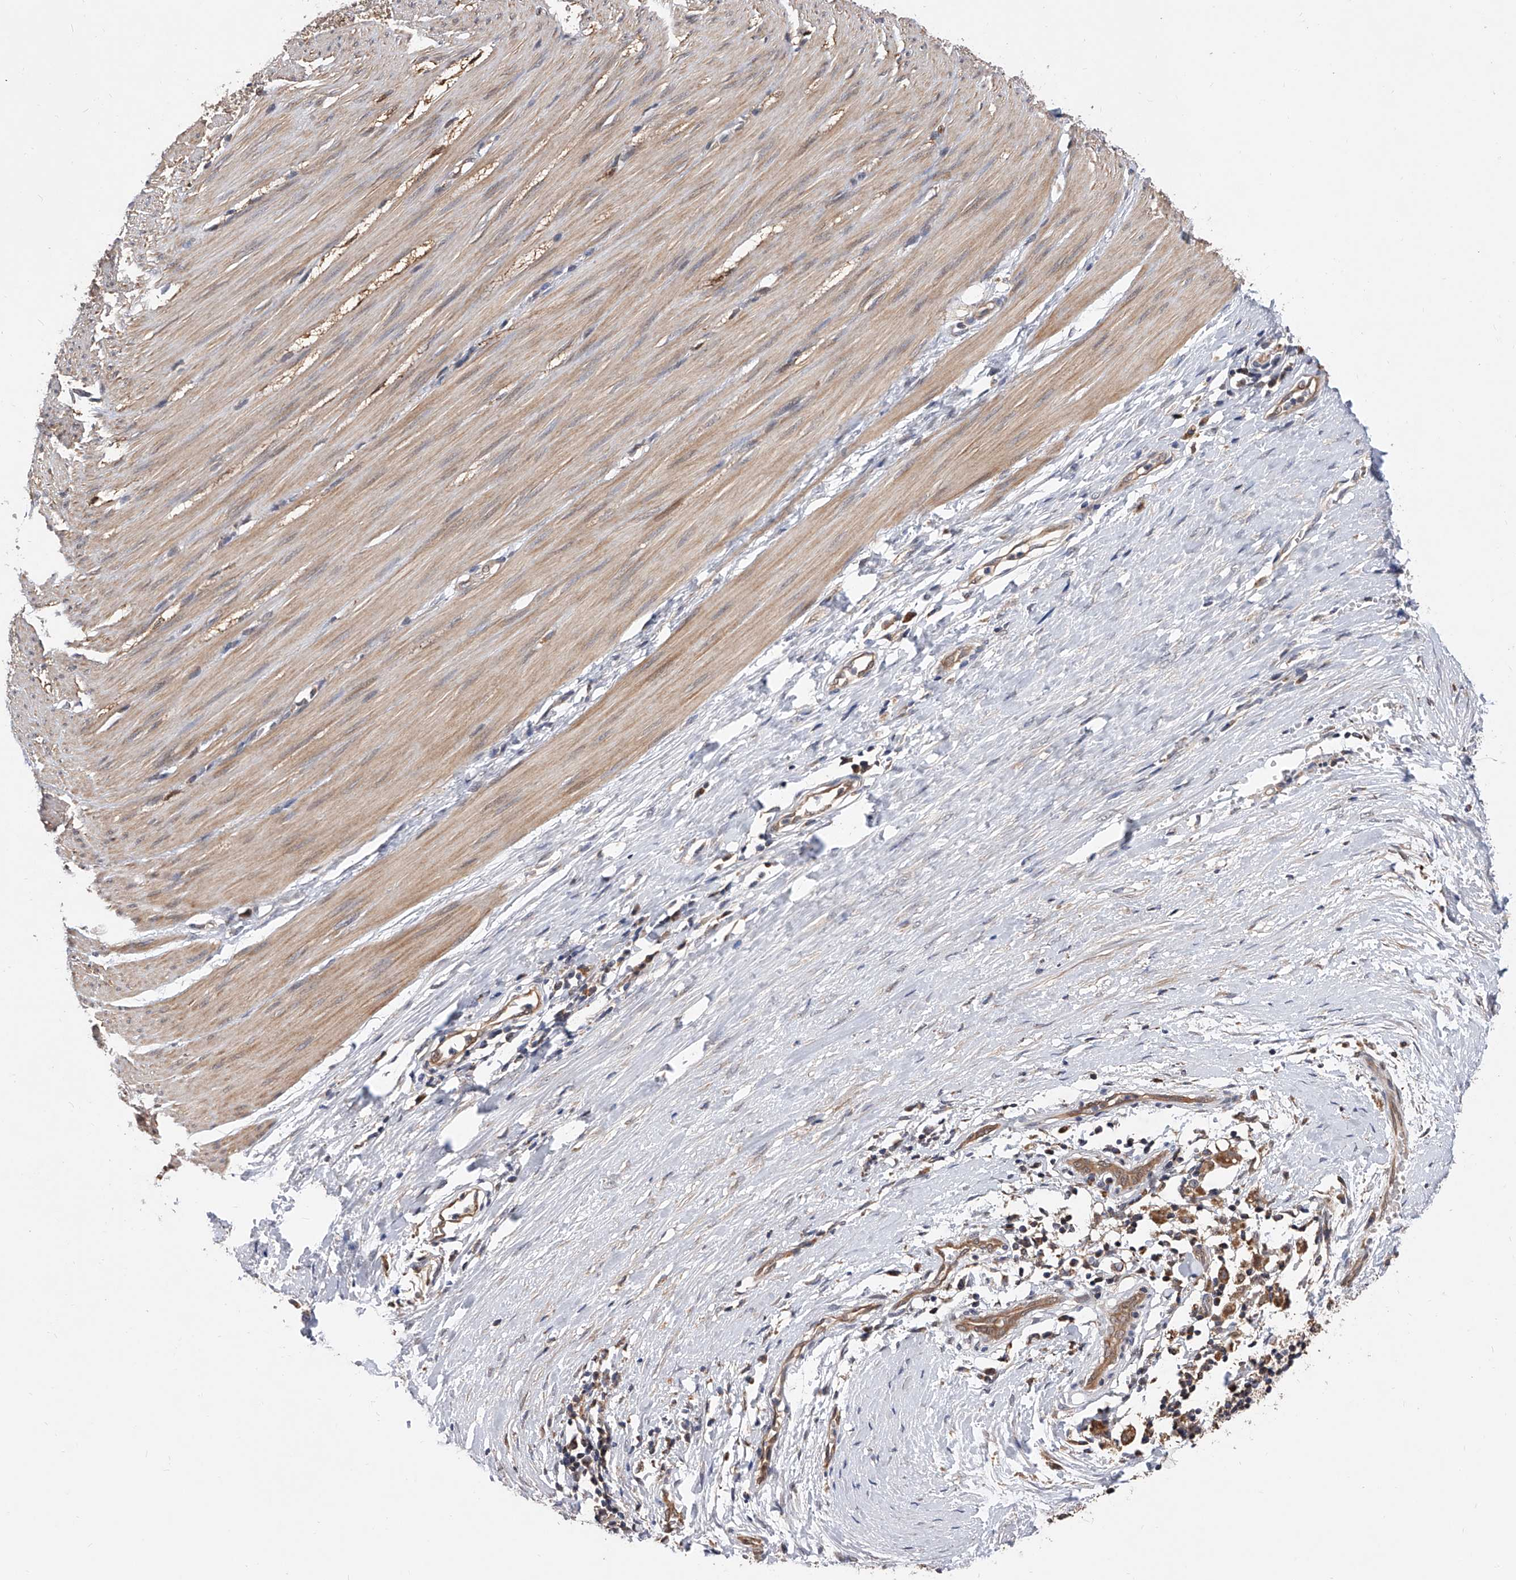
{"staining": {"intensity": "moderate", "quantity": ">75%", "location": "cytoplasmic/membranous"}, "tissue": "smooth muscle", "cell_type": "Smooth muscle cells", "image_type": "normal", "snomed": [{"axis": "morphology", "description": "Normal tissue, NOS"}, {"axis": "morphology", "description": "Adenocarcinoma, NOS"}, {"axis": "topography", "description": "Colon"}, {"axis": "topography", "description": "Peripheral nerve tissue"}], "caption": "High-power microscopy captured an immunohistochemistry image of unremarkable smooth muscle, revealing moderate cytoplasmic/membranous staining in approximately >75% of smooth muscle cells. The staining is performed using DAB brown chromogen to label protein expression. The nuclei are counter-stained blue using hematoxylin.", "gene": "GMDS", "patient": {"sex": "male", "age": 14}}